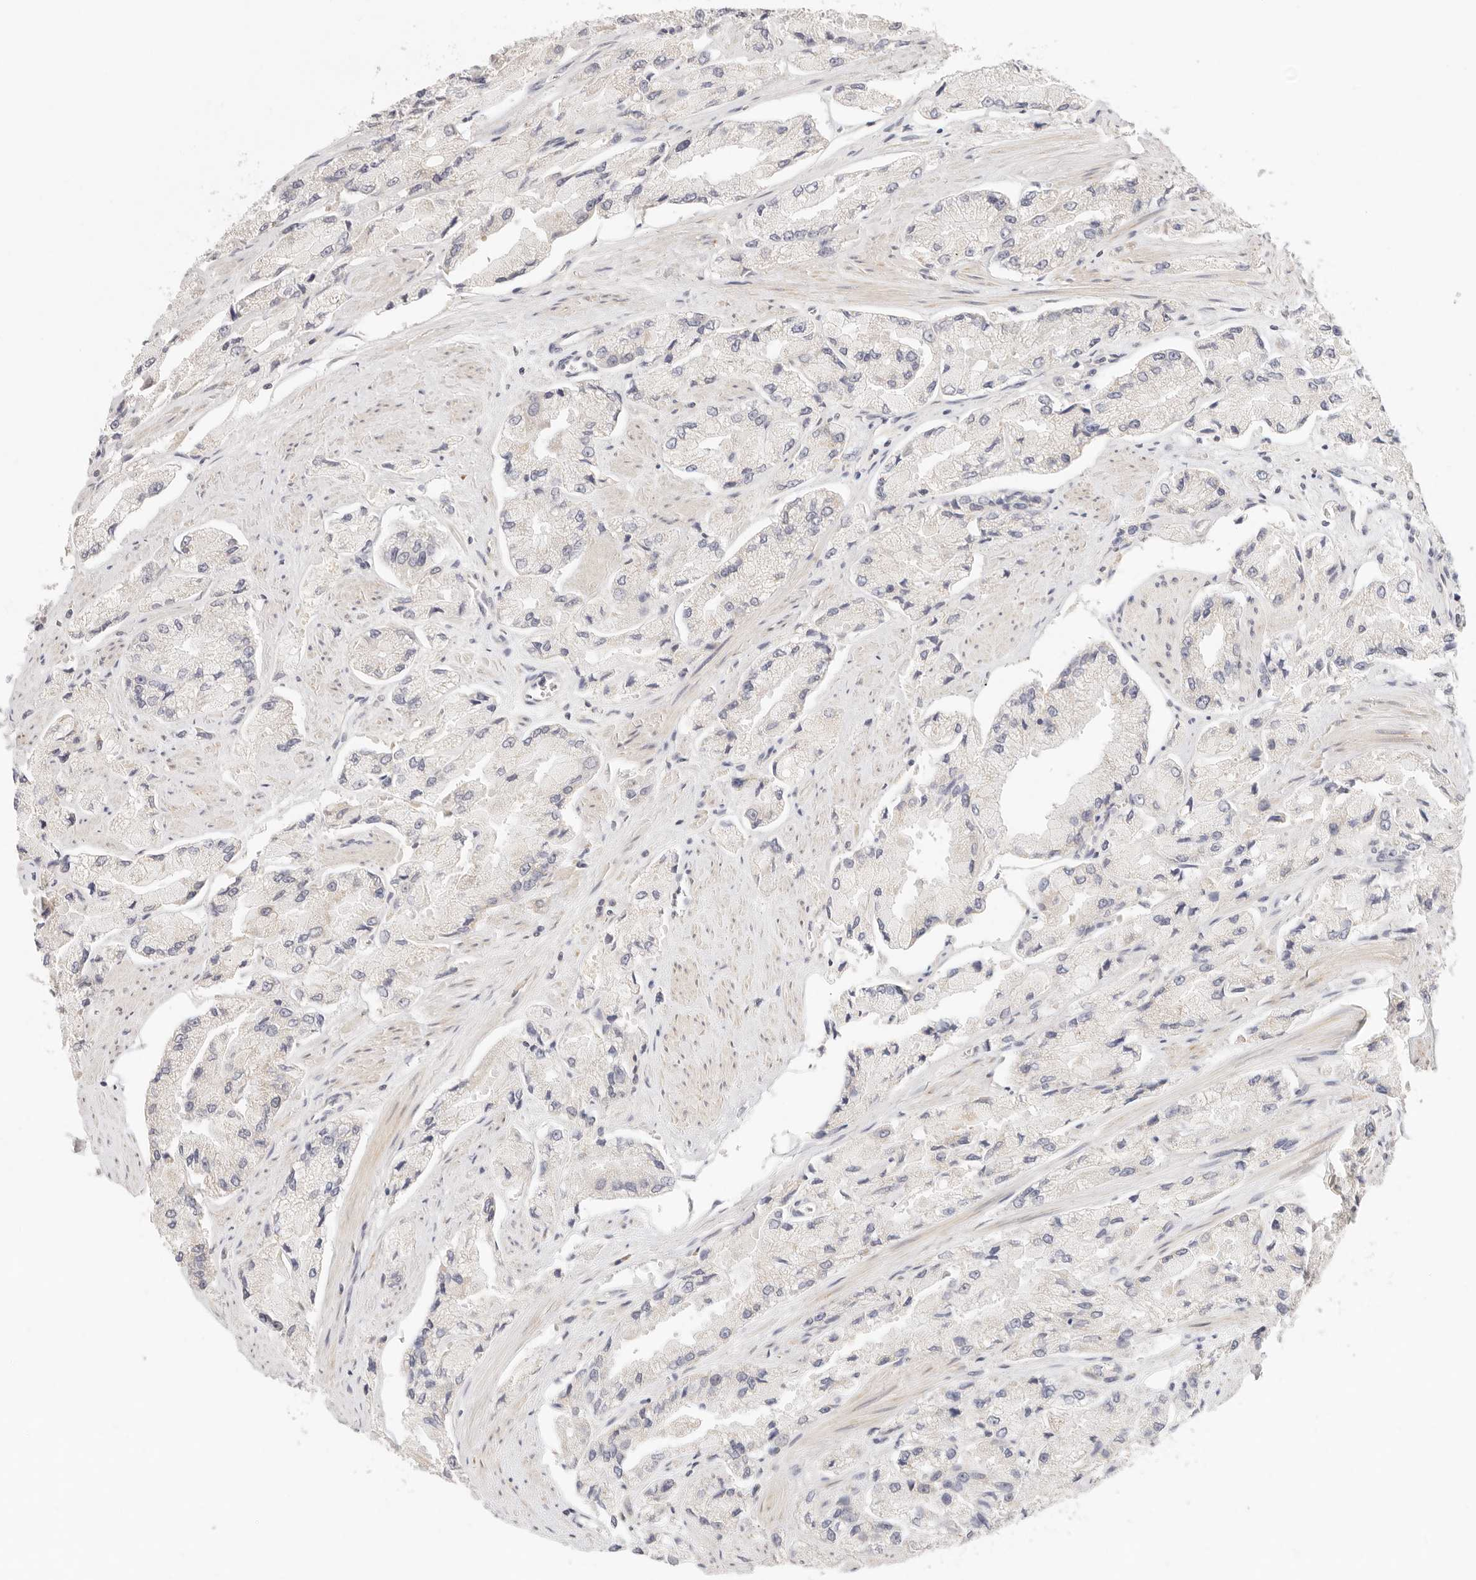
{"staining": {"intensity": "negative", "quantity": "none", "location": "none"}, "tissue": "prostate cancer", "cell_type": "Tumor cells", "image_type": "cancer", "snomed": [{"axis": "morphology", "description": "Adenocarcinoma, High grade"}, {"axis": "topography", "description": "Prostate"}], "caption": "Immunohistochemistry (IHC) of human adenocarcinoma (high-grade) (prostate) demonstrates no expression in tumor cells.", "gene": "GPR156", "patient": {"sex": "male", "age": 58}}